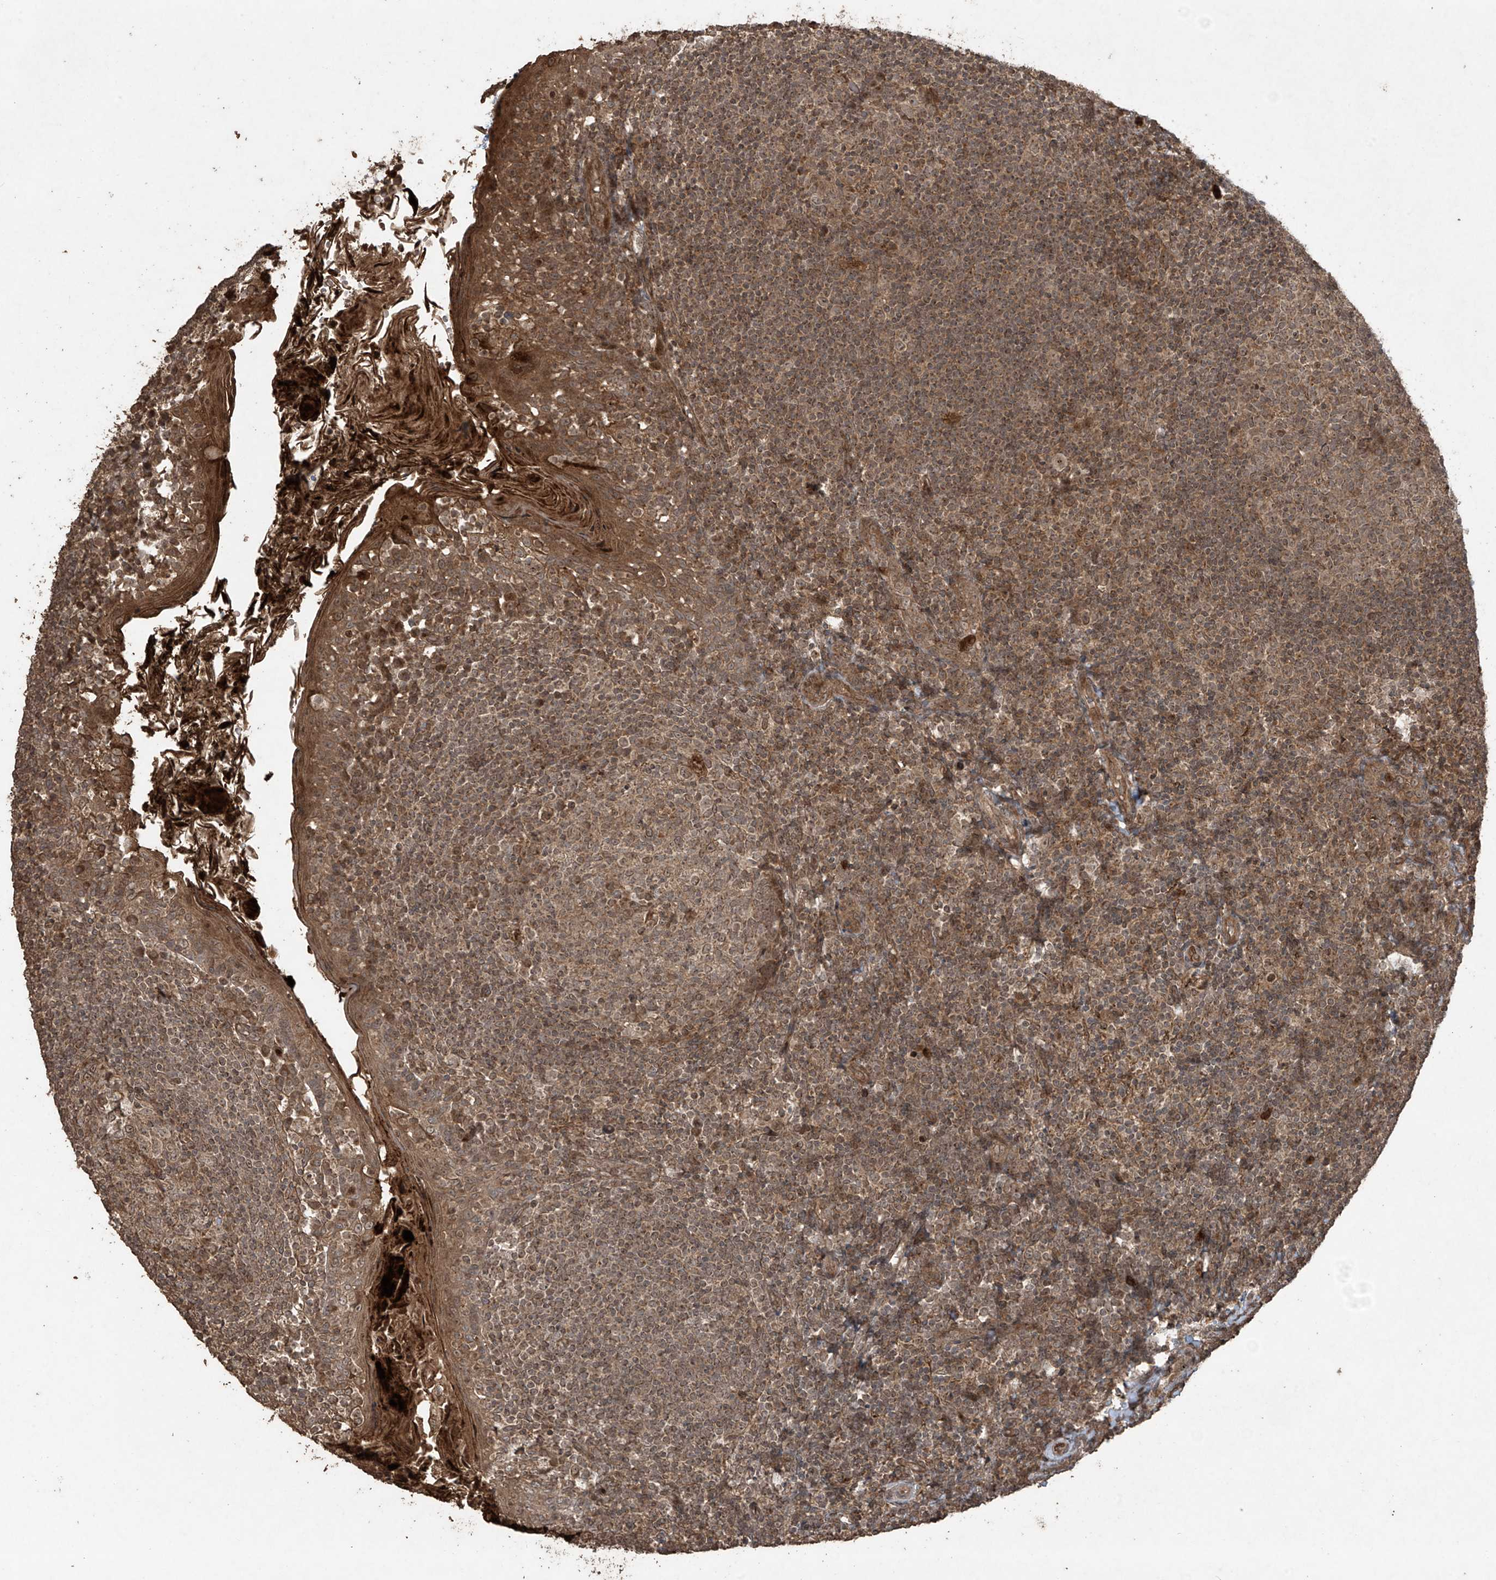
{"staining": {"intensity": "weak", "quantity": "25%-75%", "location": "cytoplasmic/membranous"}, "tissue": "tonsil", "cell_type": "Germinal center cells", "image_type": "normal", "snomed": [{"axis": "morphology", "description": "Normal tissue, NOS"}, {"axis": "topography", "description": "Tonsil"}], "caption": "Brown immunohistochemical staining in unremarkable human tonsil displays weak cytoplasmic/membranous positivity in approximately 25%-75% of germinal center cells. The staining was performed using DAB (3,3'-diaminobenzidine) to visualize the protein expression in brown, while the nuclei were stained in blue with hematoxylin (Magnification: 20x).", "gene": "PGPEP1", "patient": {"sex": "female", "age": 19}}